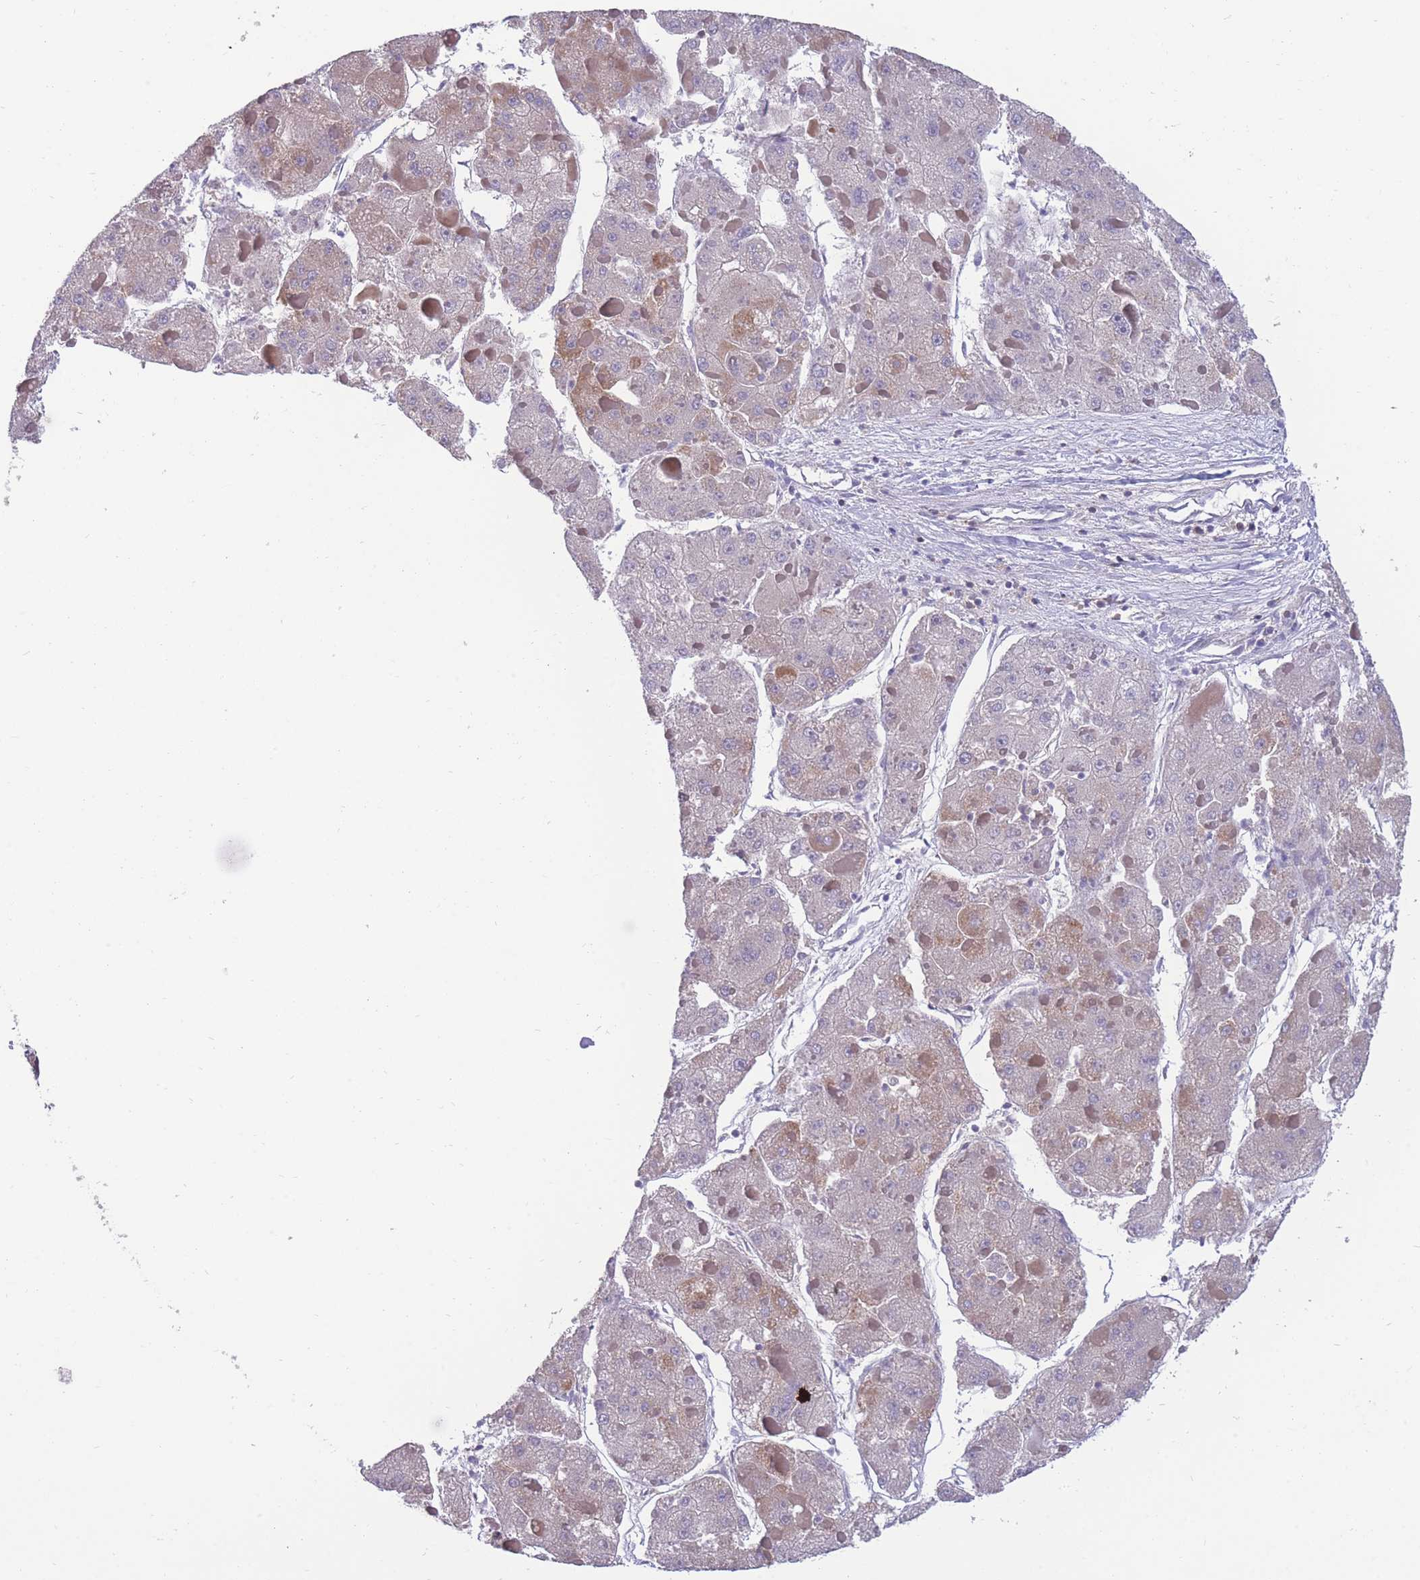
{"staining": {"intensity": "moderate", "quantity": "<25%", "location": "cytoplasmic/membranous"}, "tissue": "liver cancer", "cell_type": "Tumor cells", "image_type": "cancer", "snomed": [{"axis": "morphology", "description": "Carcinoma, Hepatocellular, NOS"}, {"axis": "topography", "description": "Liver"}], "caption": "Brown immunohistochemical staining in human hepatocellular carcinoma (liver) displays moderate cytoplasmic/membranous staining in about <25% of tumor cells.", "gene": "UBE2N", "patient": {"sex": "female", "age": 73}}